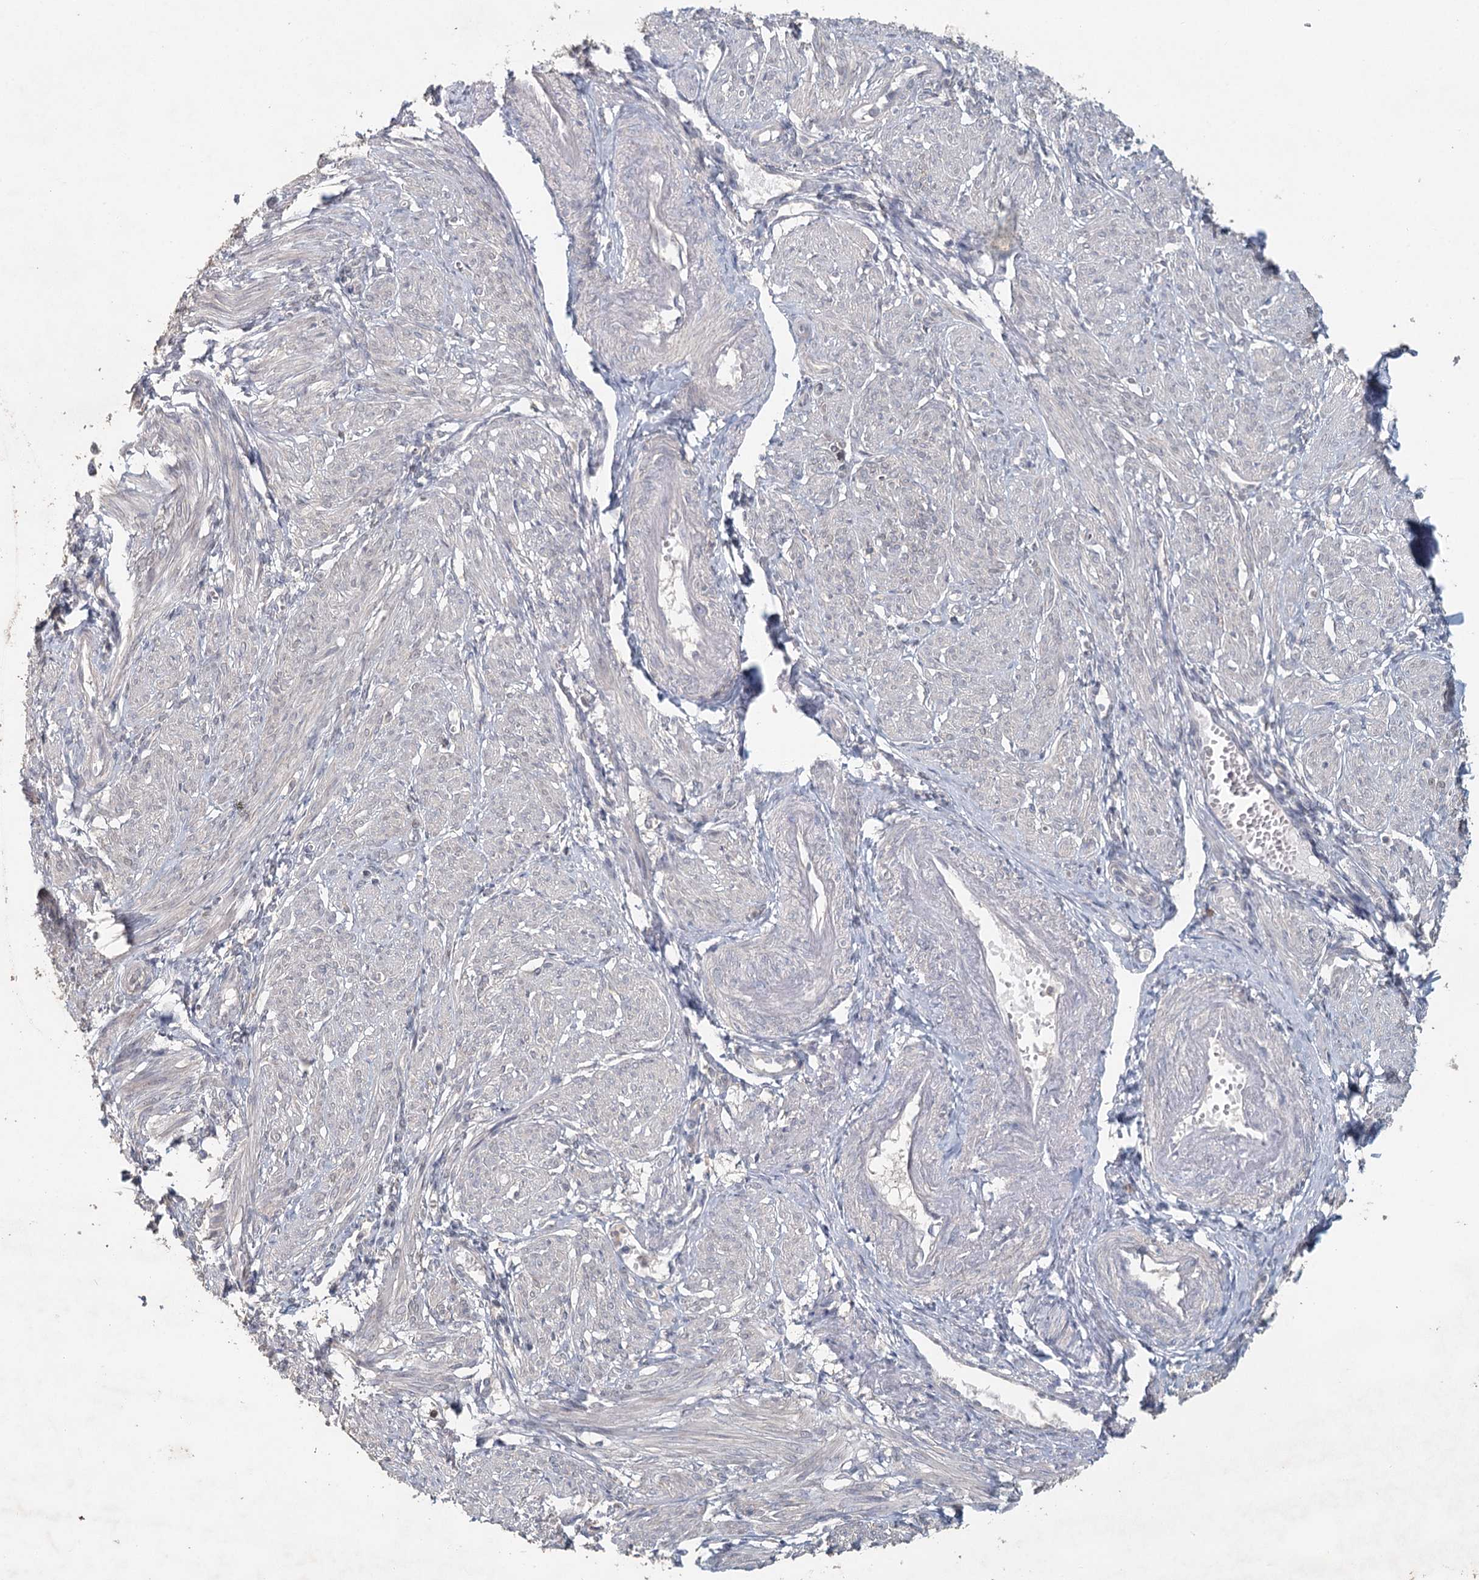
{"staining": {"intensity": "weak", "quantity": "<25%", "location": "nuclear"}, "tissue": "smooth muscle", "cell_type": "Smooth muscle cells", "image_type": "normal", "snomed": [{"axis": "morphology", "description": "Normal tissue, NOS"}, {"axis": "topography", "description": "Smooth muscle"}], "caption": "This is a micrograph of IHC staining of unremarkable smooth muscle, which shows no staining in smooth muscle cells.", "gene": "ADK", "patient": {"sex": "female", "age": 39}}